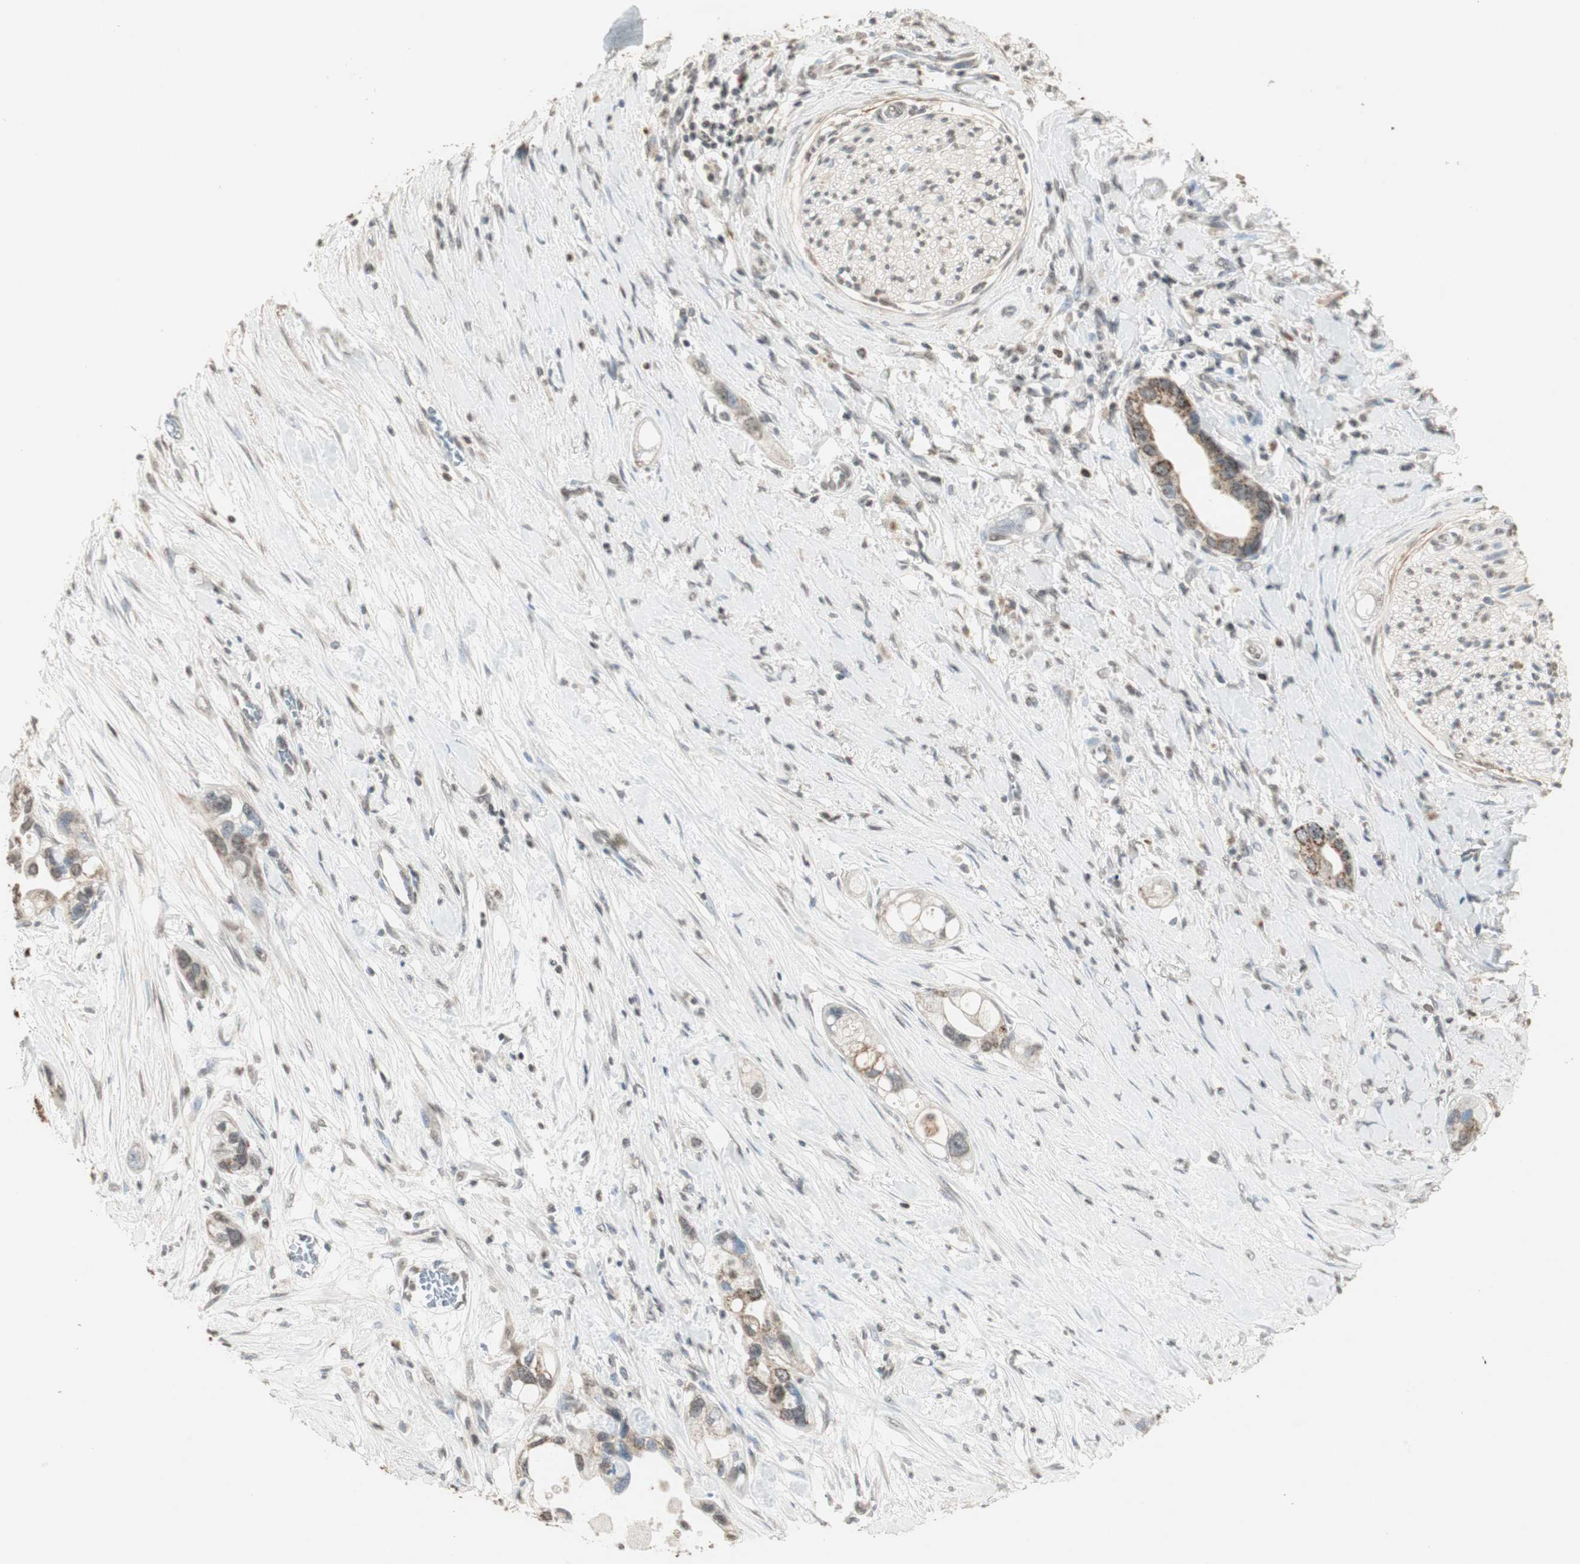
{"staining": {"intensity": "moderate", "quantity": ">75%", "location": "cytoplasmic/membranous"}, "tissue": "pancreatic cancer", "cell_type": "Tumor cells", "image_type": "cancer", "snomed": [{"axis": "morphology", "description": "Adenocarcinoma, NOS"}, {"axis": "topography", "description": "Pancreas"}], "caption": "An IHC histopathology image of neoplastic tissue is shown. Protein staining in brown labels moderate cytoplasmic/membranous positivity in adenocarcinoma (pancreatic) within tumor cells.", "gene": "PRELID1", "patient": {"sex": "female", "age": 77}}